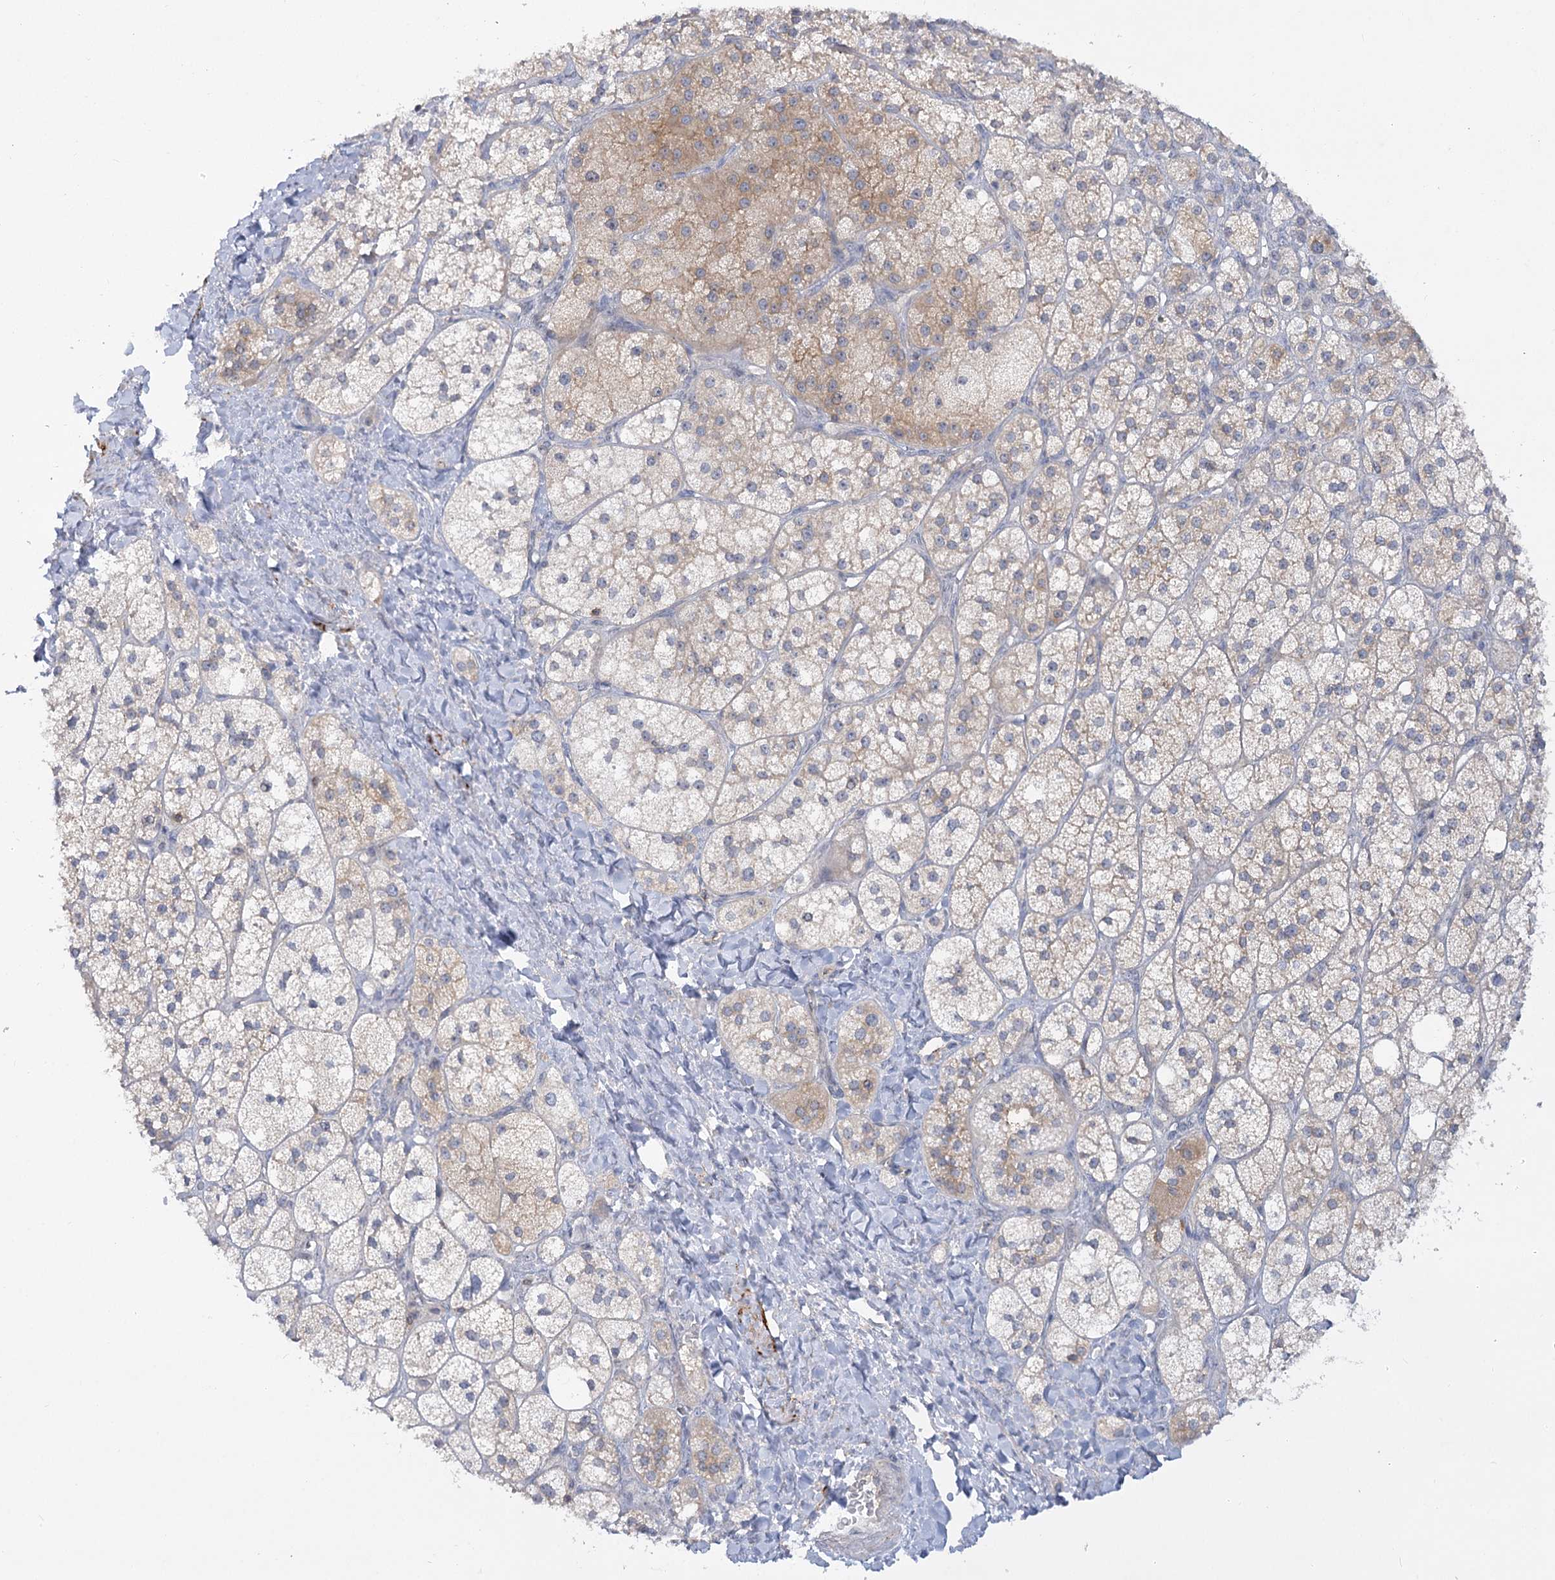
{"staining": {"intensity": "moderate", "quantity": "25%-75%", "location": "cytoplasmic/membranous"}, "tissue": "adrenal gland", "cell_type": "Glandular cells", "image_type": "normal", "snomed": [{"axis": "morphology", "description": "Normal tissue, NOS"}, {"axis": "topography", "description": "Adrenal gland"}], "caption": "High-power microscopy captured an immunohistochemistry image of normal adrenal gland, revealing moderate cytoplasmic/membranous staining in about 25%-75% of glandular cells.", "gene": "SYTL1", "patient": {"sex": "male", "age": 61}}